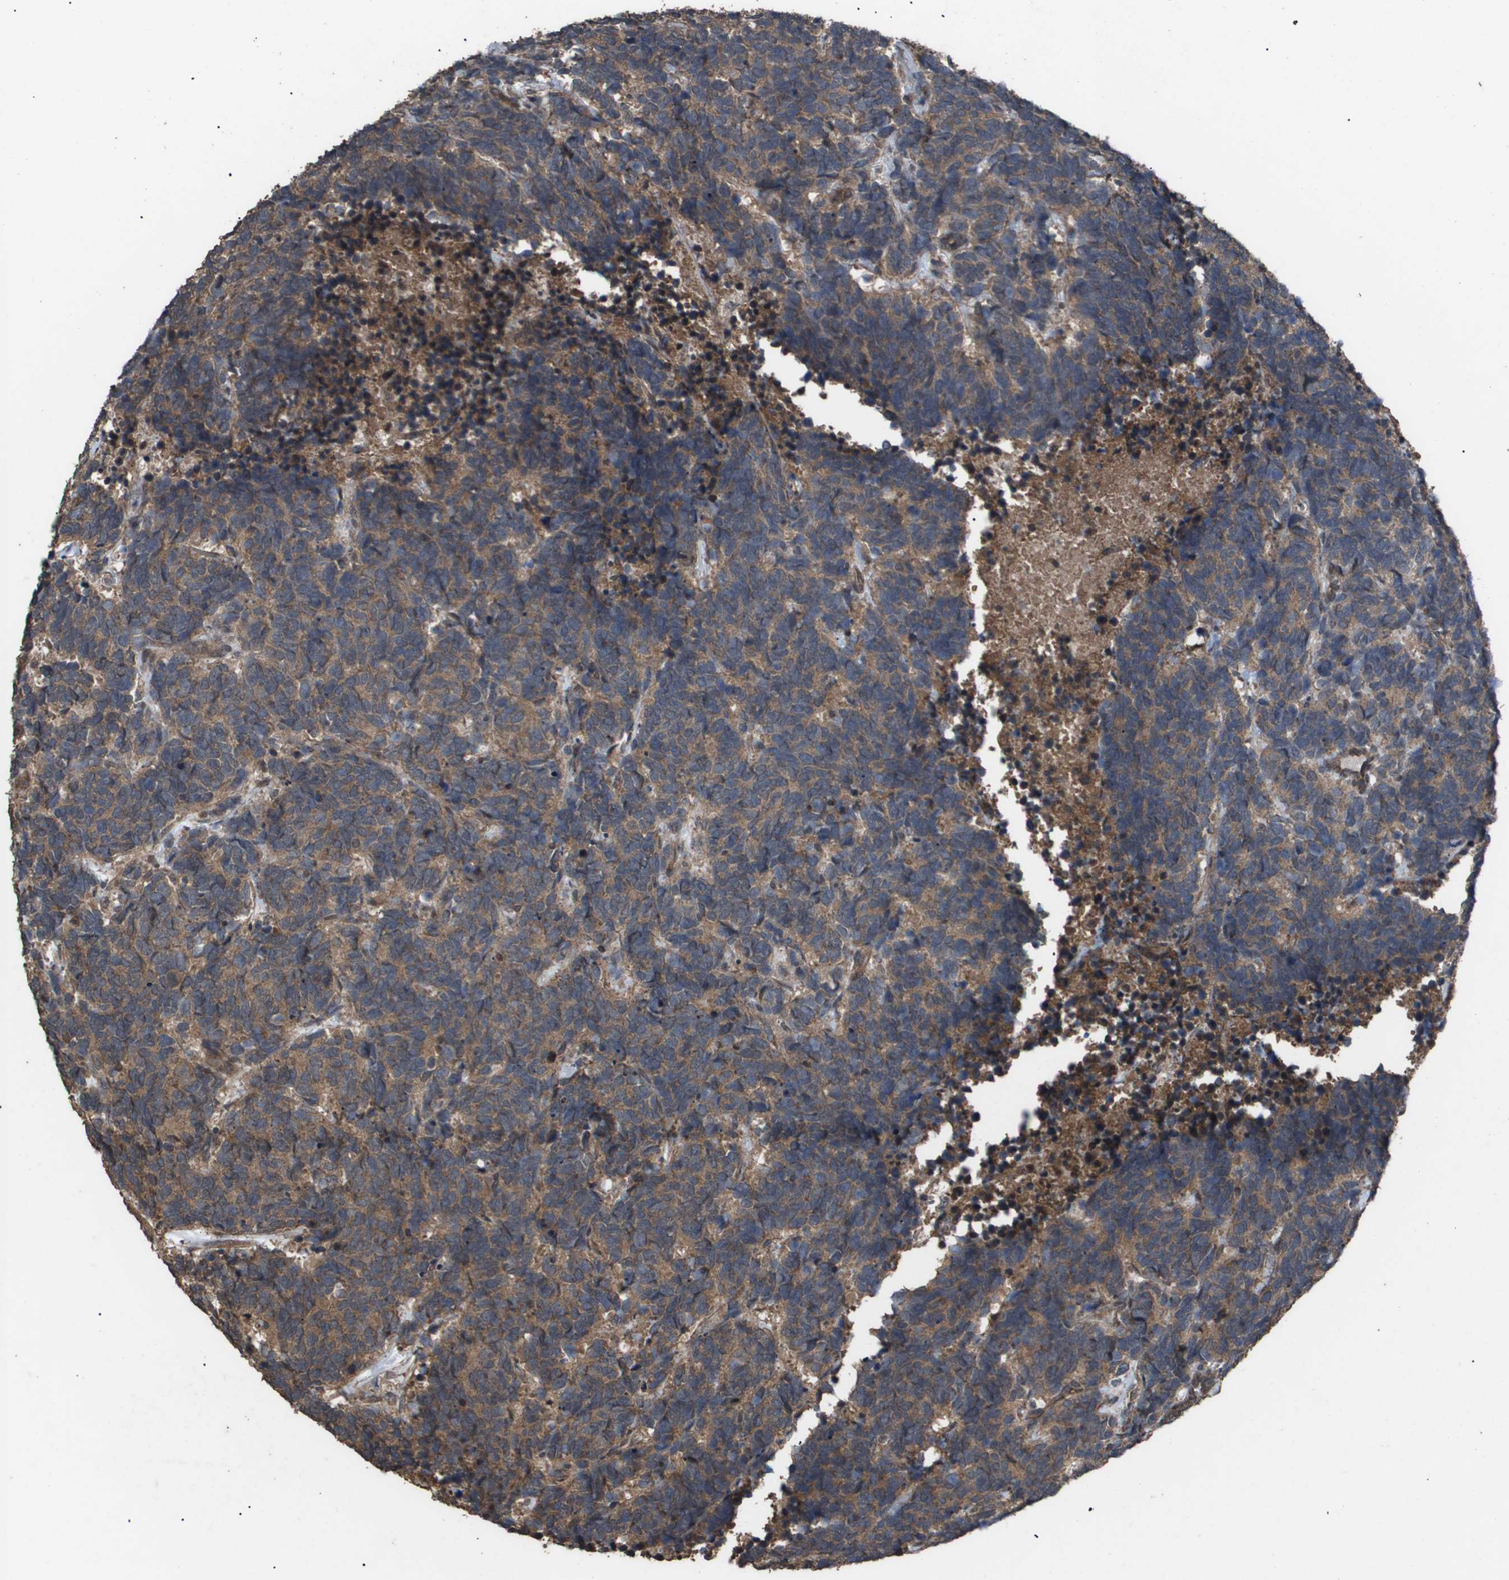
{"staining": {"intensity": "moderate", "quantity": ">75%", "location": "cytoplasmic/membranous"}, "tissue": "carcinoid", "cell_type": "Tumor cells", "image_type": "cancer", "snomed": [{"axis": "morphology", "description": "Carcinoma, NOS"}, {"axis": "morphology", "description": "Carcinoid, malignant, NOS"}, {"axis": "topography", "description": "Urinary bladder"}], "caption": "The micrograph shows immunohistochemical staining of carcinoid. There is moderate cytoplasmic/membranous staining is identified in approximately >75% of tumor cells.", "gene": "CUL5", "patient": {"sex": "male", "age": 57}}